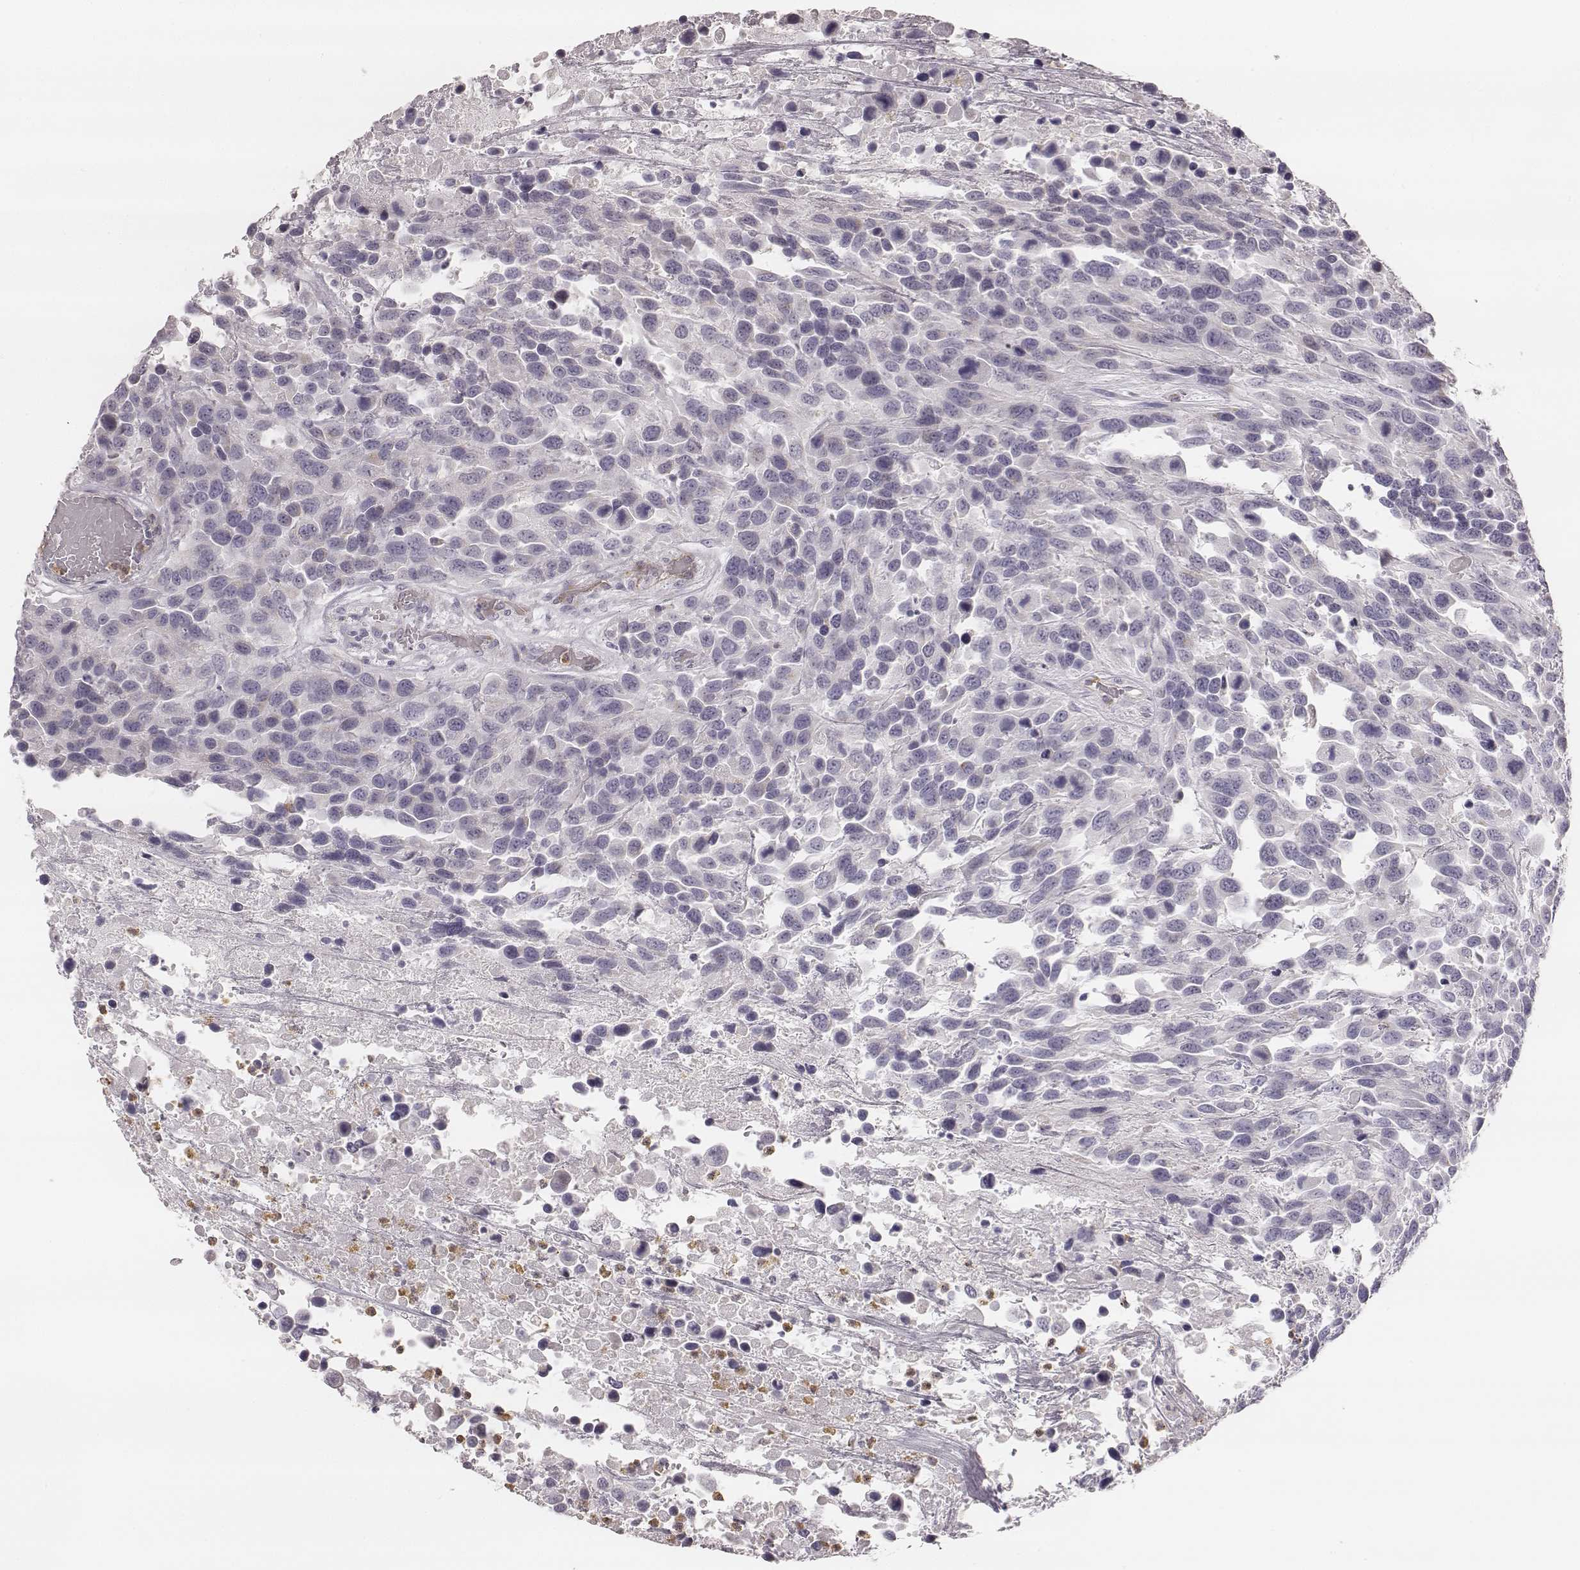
{"staining": {"intensity": "negative", "quantity": "none", "location": "none"}, "tissue": "urothelial cancer", "cell_type": "Tumor cells", "image_type": "cancer", "snomed": [{"axis": "morphology", "description": "Urothelial carcinoma, High grade"}, {"axis": "topography", "description": "Urinary bladder"}], "caption": "A photomicrograph of urothelial cancer stained for a protein shows no brown staining in tumor cells. (Brightfield microscopy of DAB (3,3'-diaminobenzidine) immunohistochemistry (IHC) at high magnification).", "gene": "KCNJ12", "patient": {"sex": "female", "age": 70}}